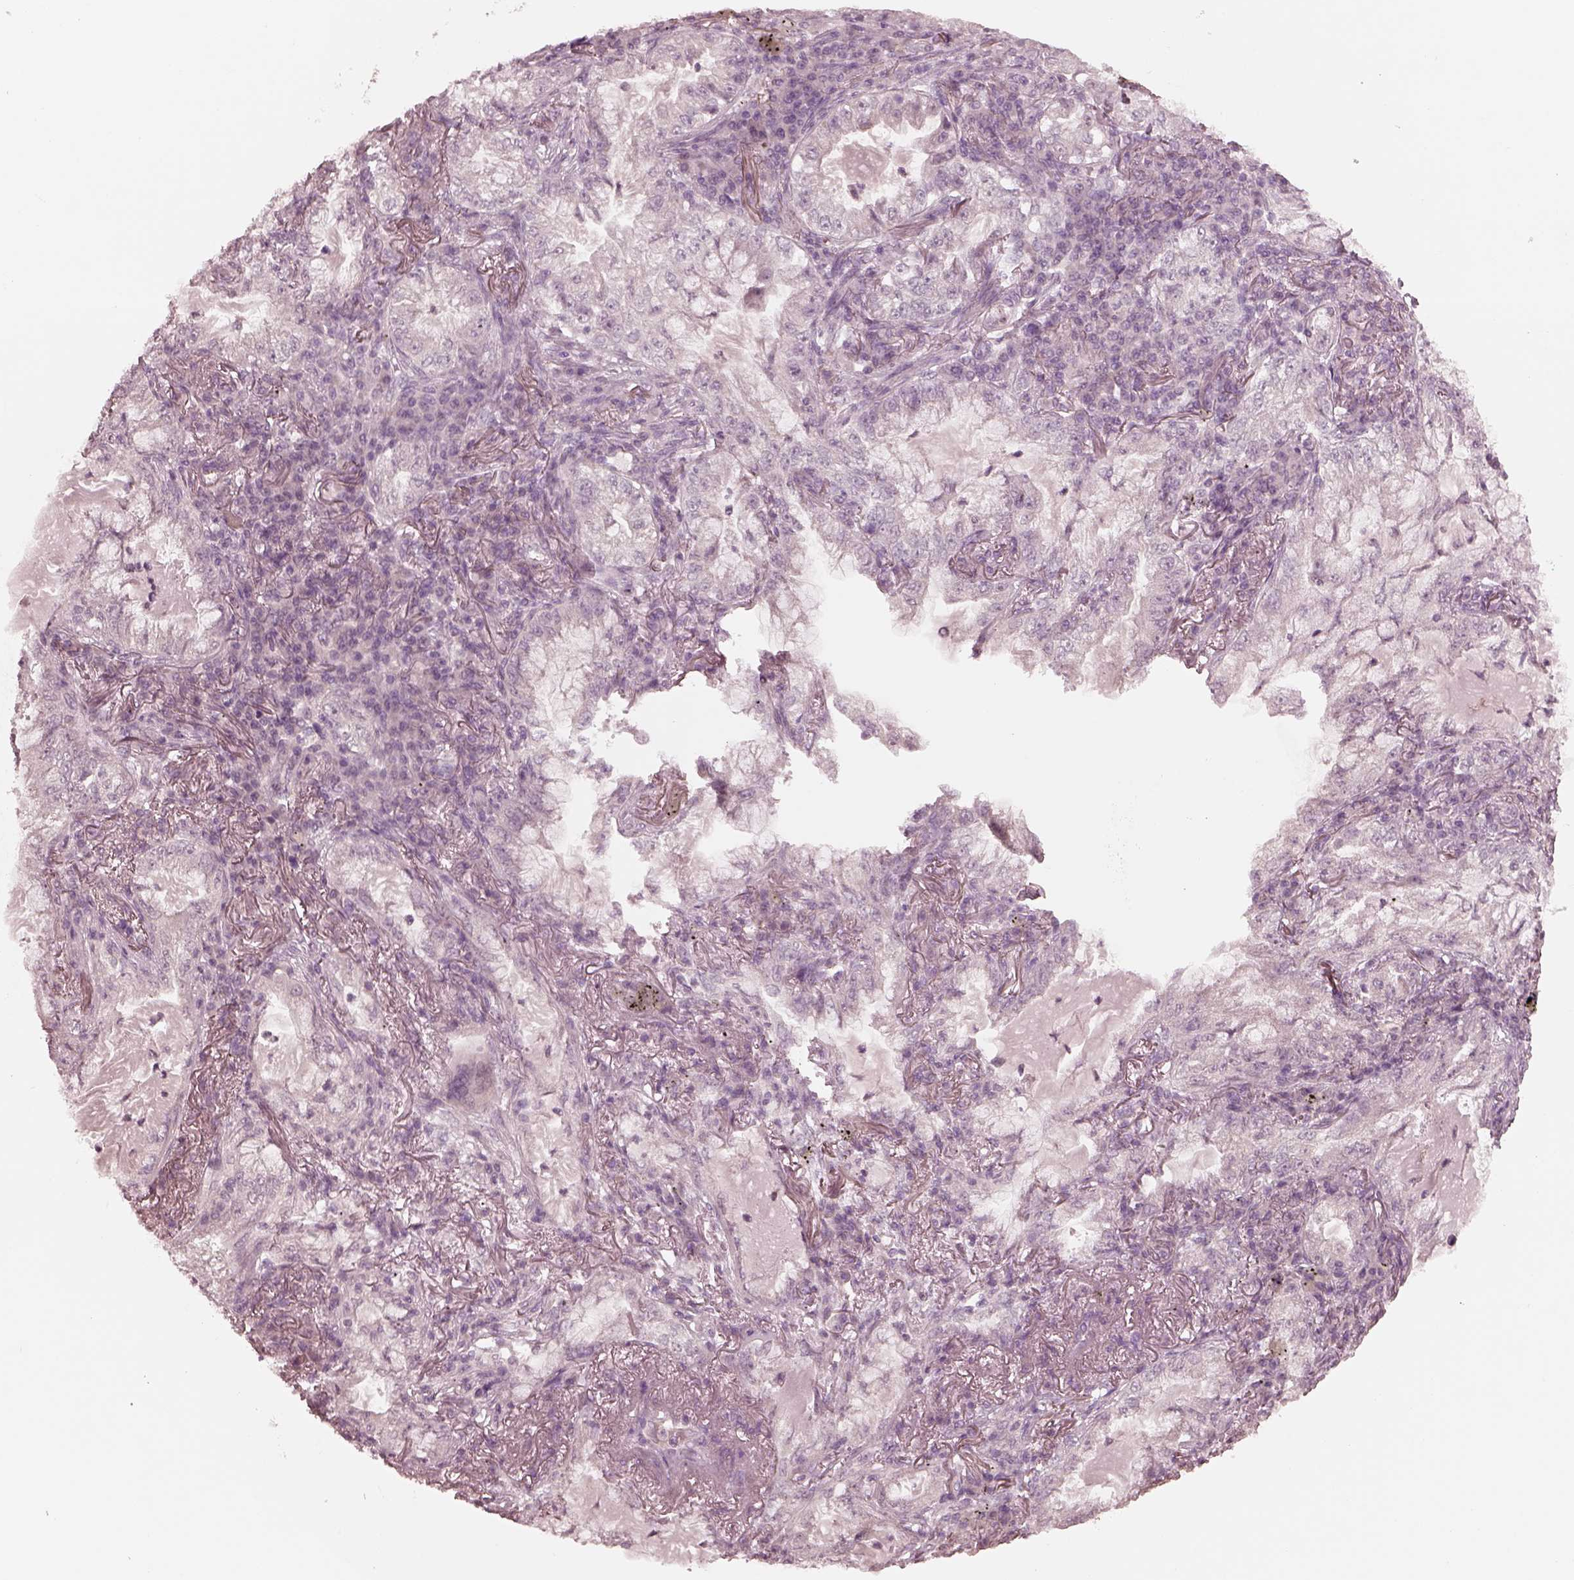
{"staining": {"intensity": "negative", "quantity": "none", "location": "none"}, "tissue": "lung cancer", "cell_type": "Tumor cells", "image_type": "cancer", "snomed": [{"axis": "morphology", "description": "Adenocarcinoma, NOS"}, {"axis": "topography", "description": "Lung"}], "caption": "Immunohistochemistry (IHC) photomicrograph of human lung cancer stained for a protein (brown), which demonstrates no staining in tumor cells. Nuclei are stained in blue.", "gene": "RGS7", "patient": {"sex": "female", "age": 73}}